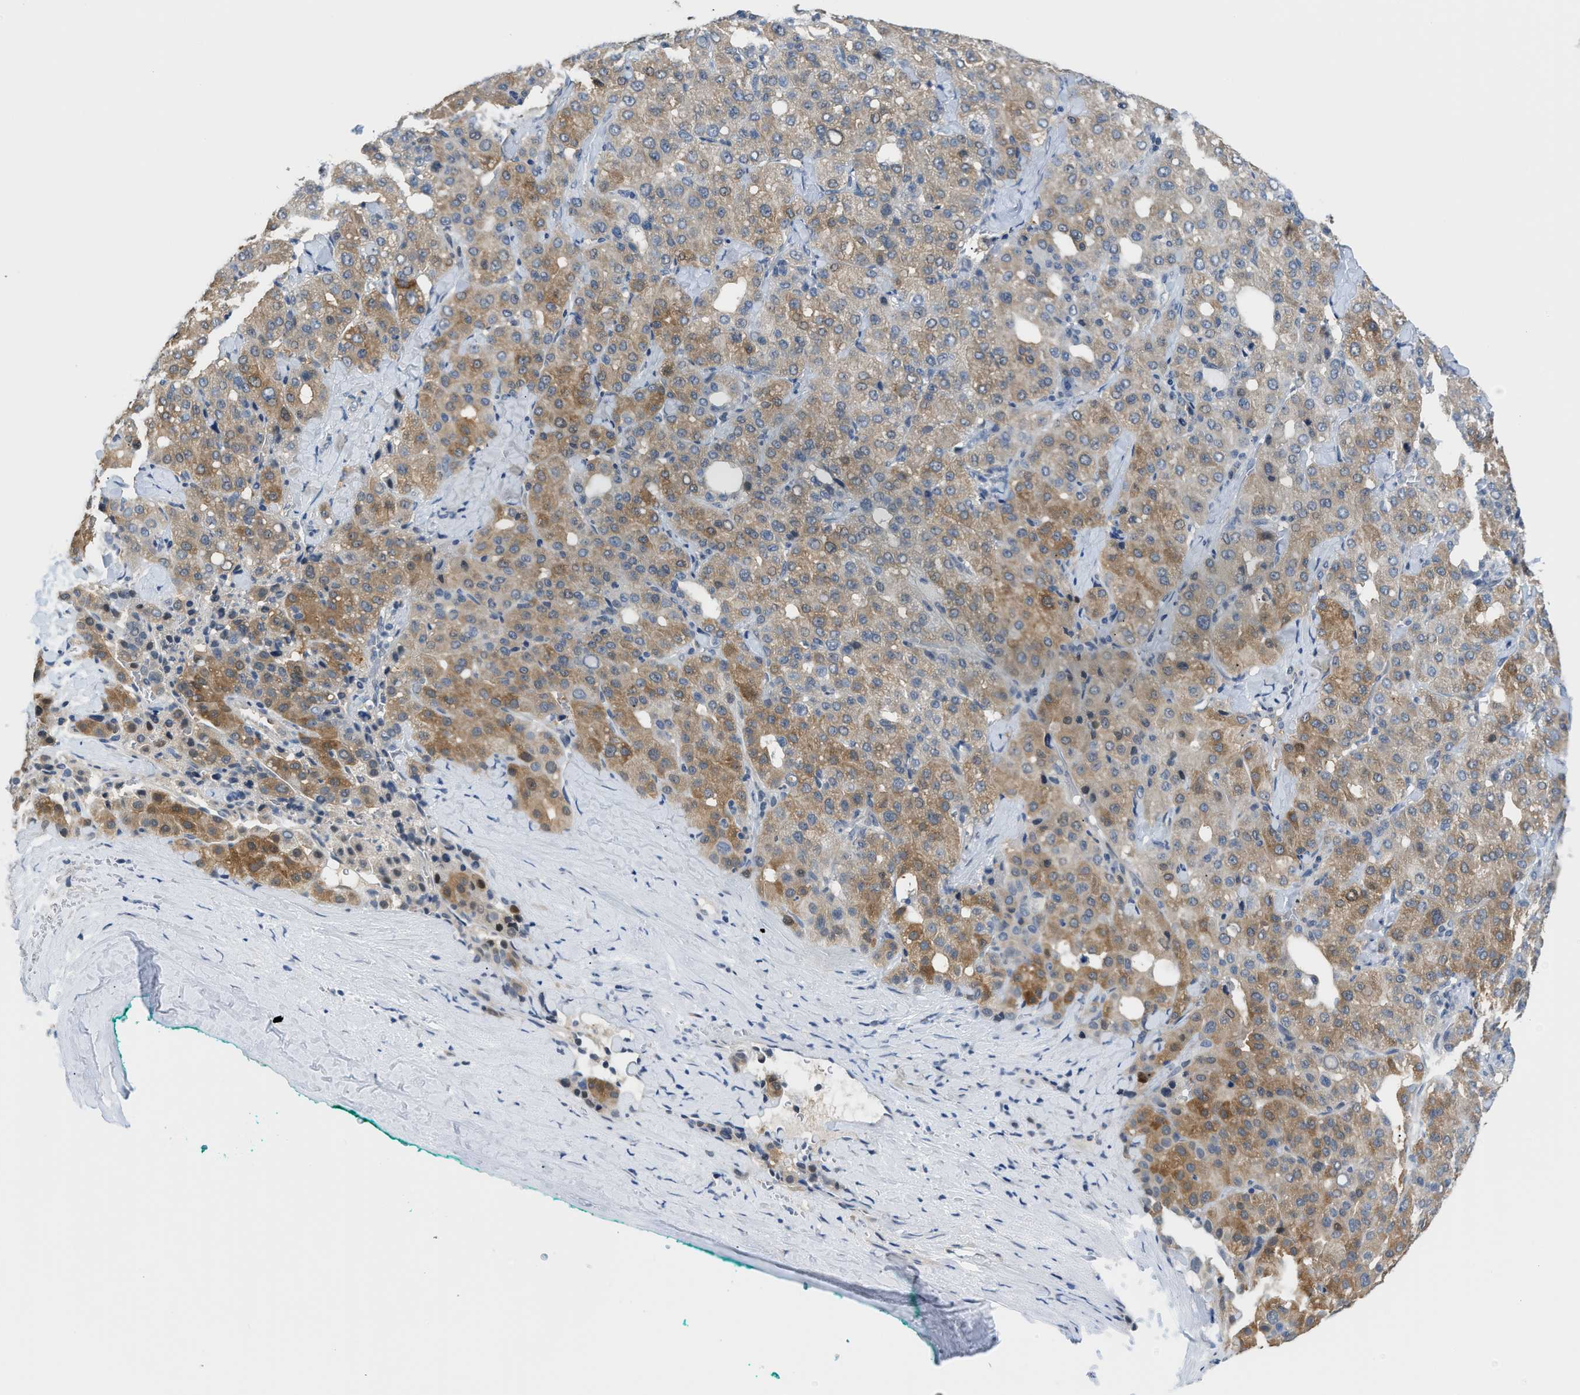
{"staining": {"intensity": "moderate", "quantity": "25%-75%", "location": "cytoplasmic/membranous"}, "tissue": "liver cancer", "cell_type": "Tumor cells", "image_type": "cancer", "snomed": [{"axis": "morphology", "description": "Carcinoma, Hepatocellular, NOS"}, {"axis": "topography", "description": "Liver"}], "caption": "Brown immunohistochemical staining in human liver cancer (hepatocellular carcinoma) reveals moderate cytoplasmic/membranous expression in about 25%-75% of tumor cells.", "gene": "PSAT1", "patient": {"sex": "male", "age": 65}}